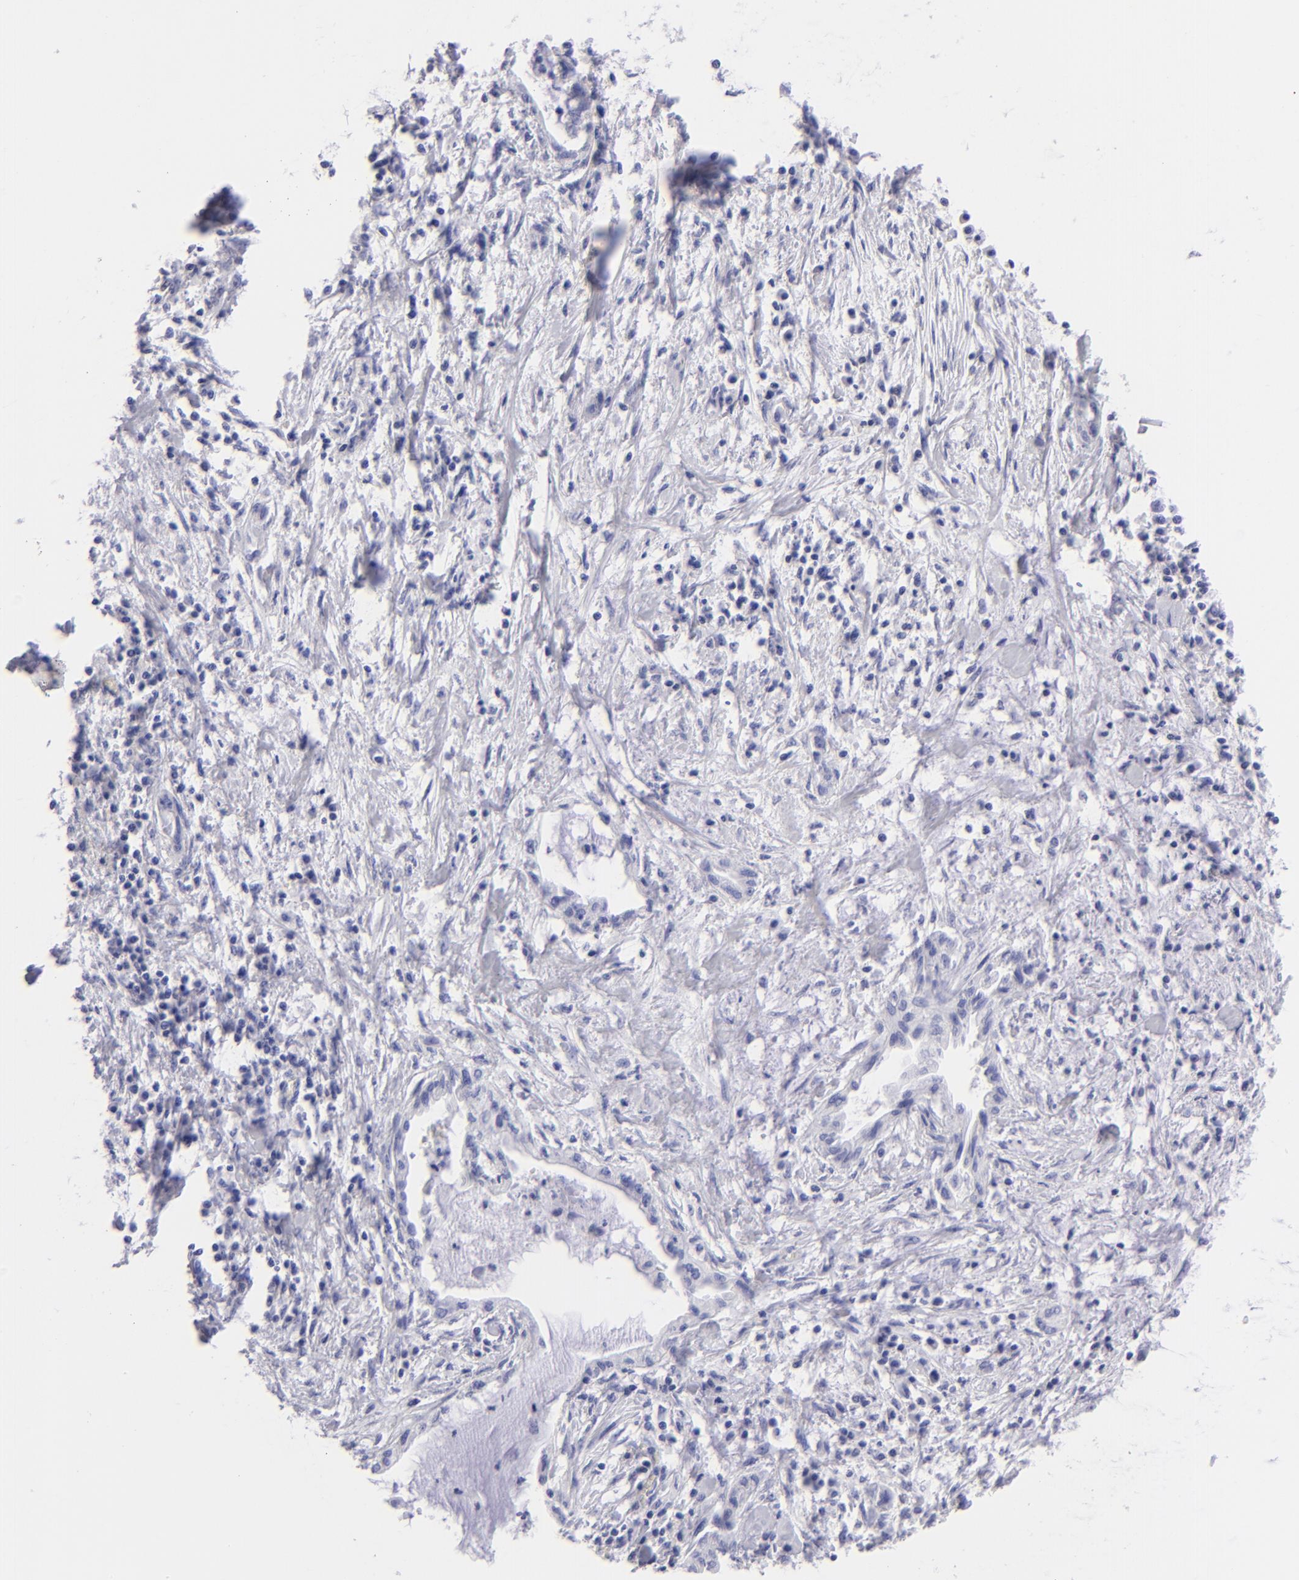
{"staining": {"intensity": "negative", "quantity": "none", "location": "none"}, "tissue": "pancreatic cancer", "cell_type": "Tumor cells", "image_type": "cancer", "snomed": [{"axis": "morphology", "description": "Adenocarcinoma, NOS"}, {"axis": "topography", "description": "Pancreas"}], "caption": "This micrograph is of pancreatic cancer stained with immunohistochemistry to label a protein in brown with the nuclei are counter-stained blue. There is no expression in tumor cells. (DAB (3,3'-diaminobenzidine) immunohistochemistry, high magnification).", "gene": "SLC1A3", "patient": {"sex": "female", "age": 64}}